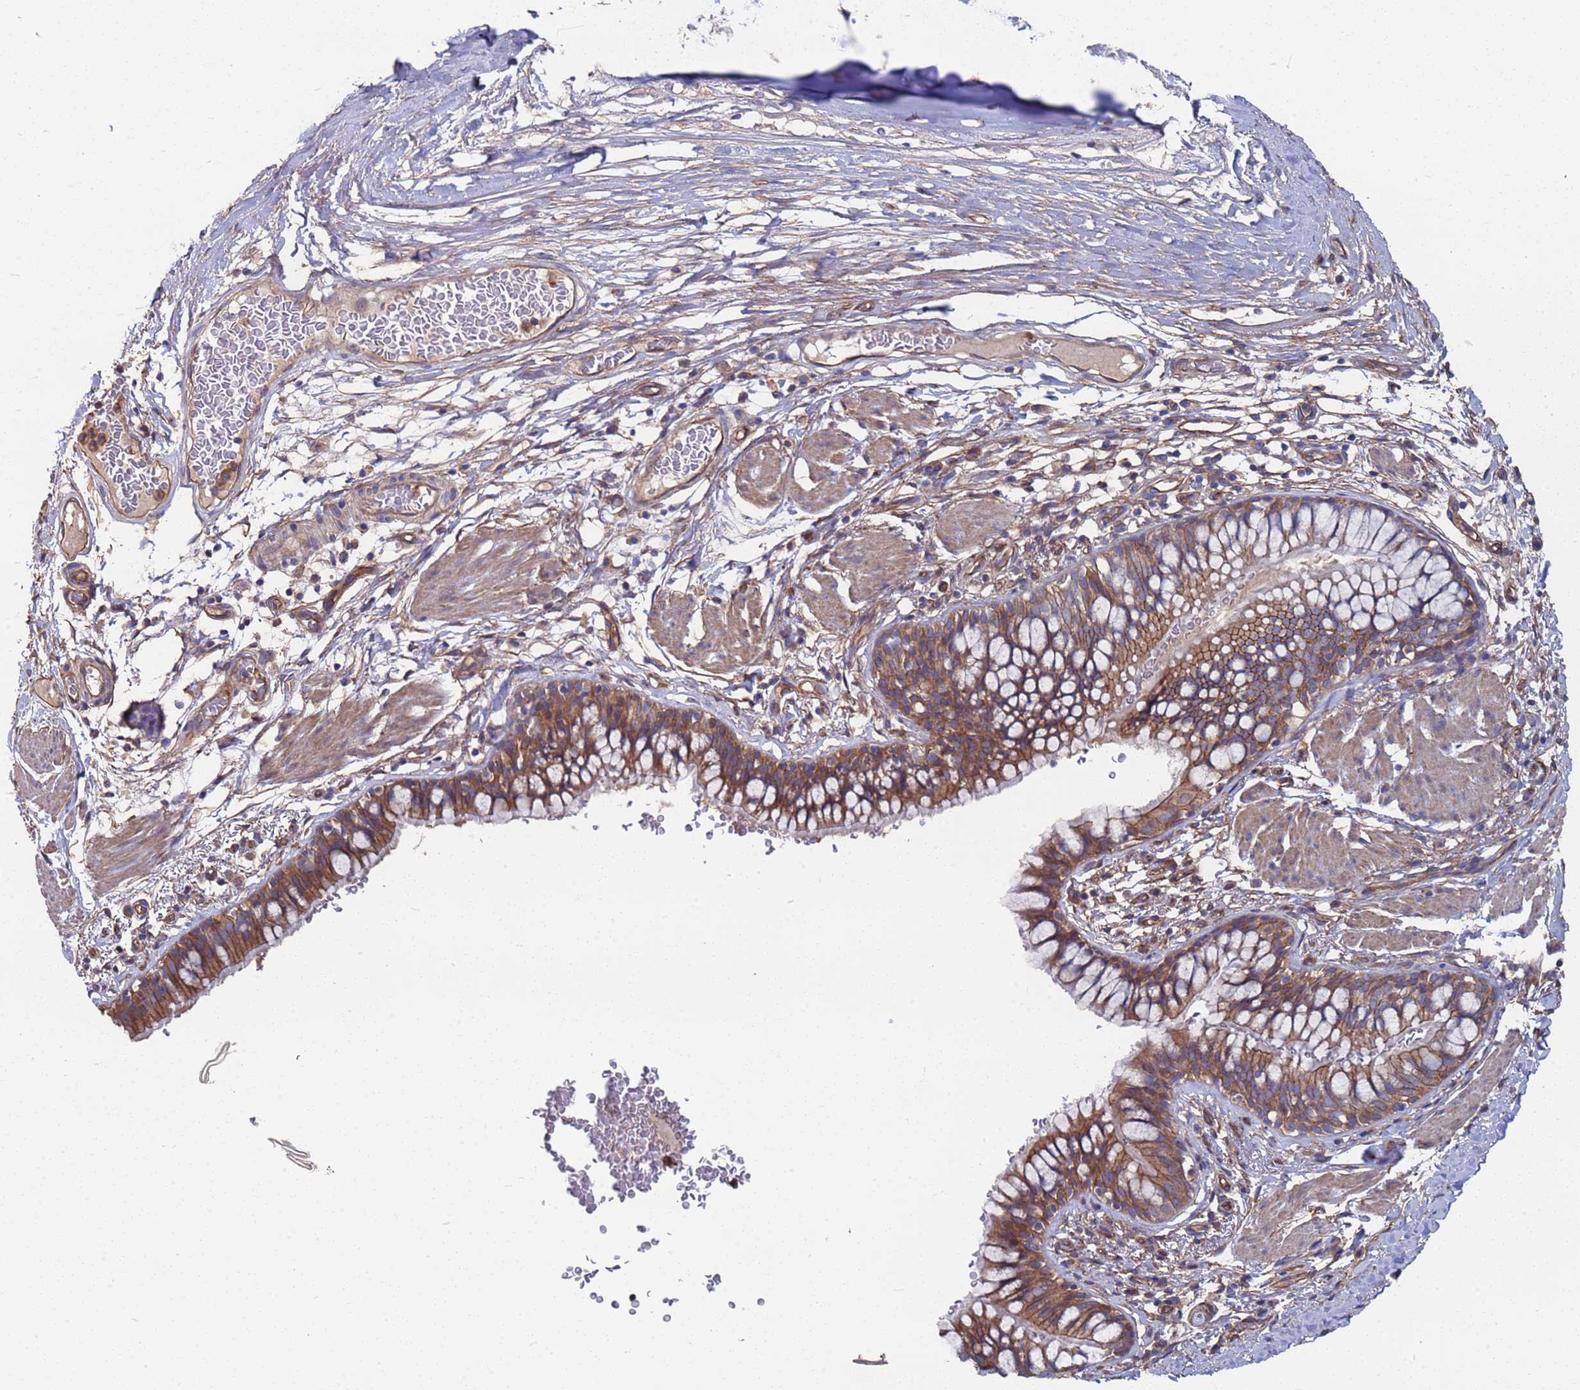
{"staining": {"intensity": "moderate", "quantity": ">75%", "location": "cytoplasmic/membranous"}, "tissue": "bronchus", "cell_type": "Respiratory epithelial cells", "image_type": "normal", "snomed": [{"axis": "morphology", "description": "Normal tissue, NOS"}, {"axis": "topography", "description": "Cartilage tissue"}, {"axis": "topography", "description": "Bronchus"}], "caption": "Protein staining exhibits moderate cytoplasmic/membranous positivity in approximately >75% of respiratory epithelial cells in unremarkable bronchus. (DAB IHC with brightfield microscopy, high magnification).", "gene": "NDUFAF6", "patient": {"sex": "female", "age": 36}}